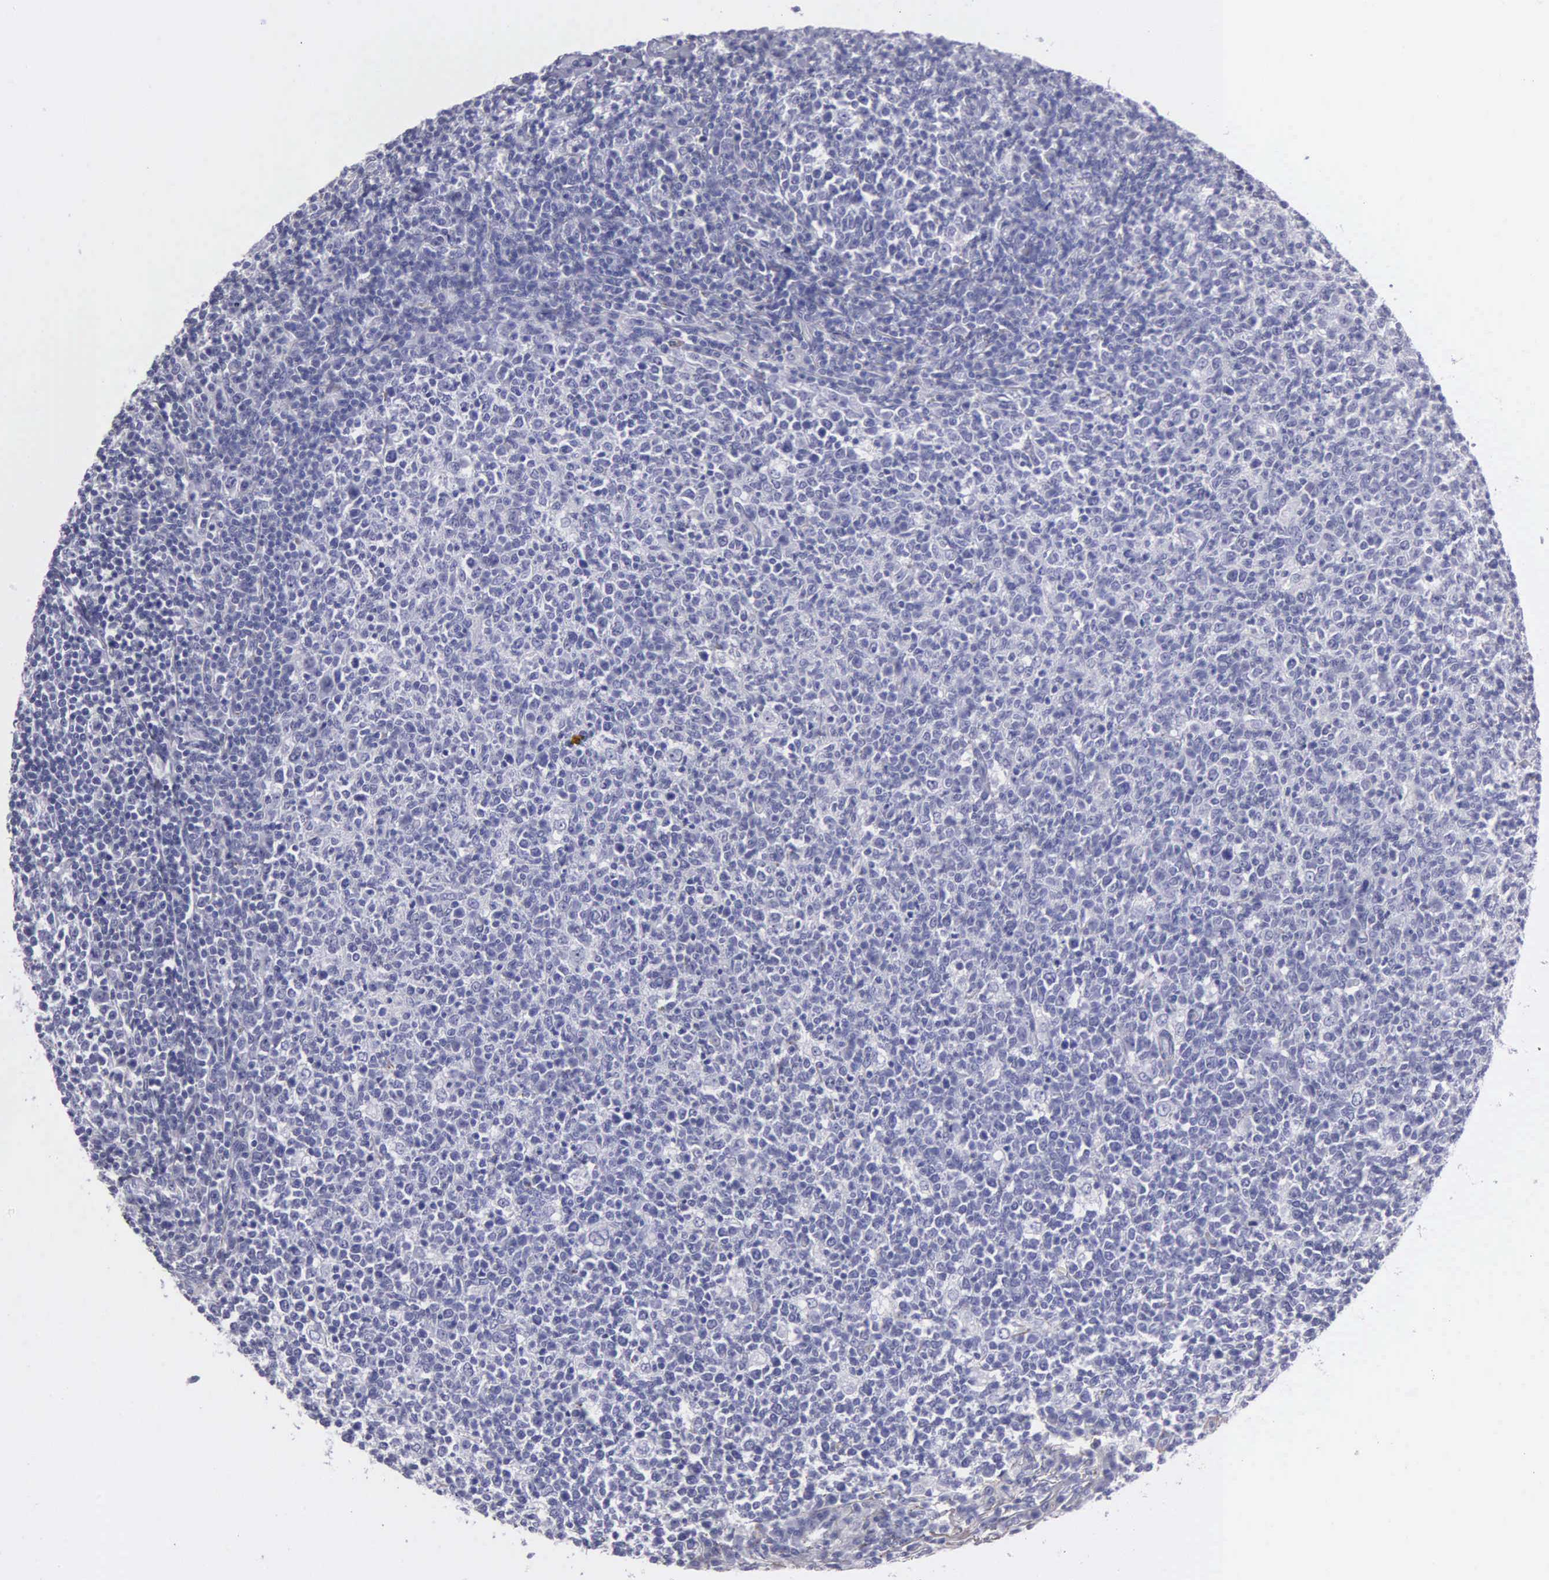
{"staining": {"intensity": "negative", "quantity": "none", "location": "none"}, "tissue": "tonsil", "cell_type": "Germinal center cells", "image_type": "normal", "snomed": [{"axis": "morphology", "description": "Normal tissue, NOS"}, {"axis": "topography", "description": "Tonsil"}], "caption": "The immunohistochemistry image has no significant expression in germinal center cells of tonsil.", "gene": "FBLN5", "patient": {"sex": "male", "age": 6}}